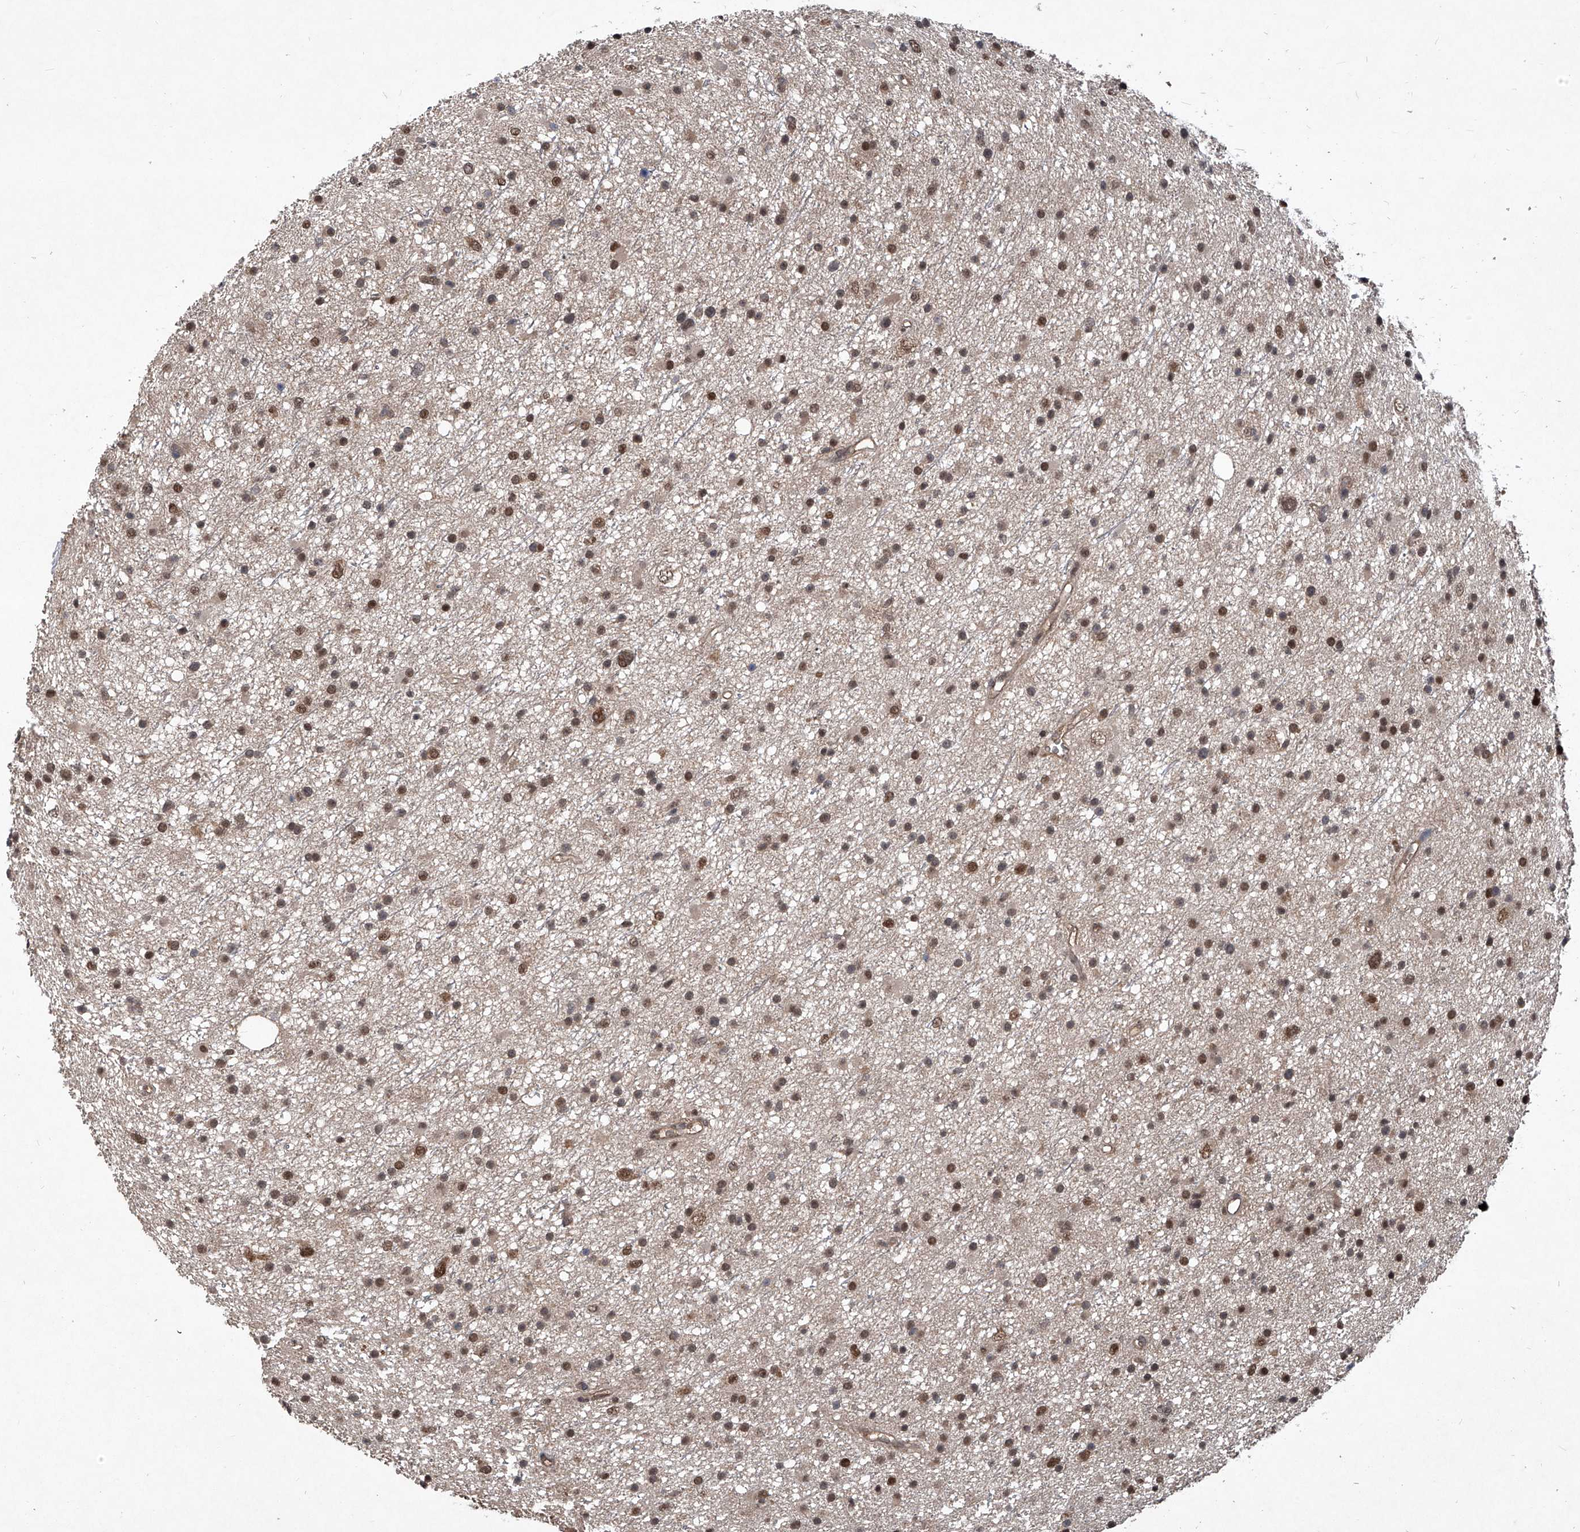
{"staining": {"intensity": "moderate", "quantity": "25%-75%", "location": "nuclear"}, "tissue": "glioma", "cell_type": "Tumor cells", "image_type": "cancer", "snomed": [{"axis": "morphology", "description": "Glioma, malignant, Low grade"}, {"axis": "topography", "description": "Cerebral cortex"}], "caption": "This photomicrograph exhibits low-grade glioma (malignant) stained with immunohistochemistry (IHC) to label a protein in brown. The nuclear of tumor cells show moderate positivity for the protein. Nuclei are counter-stained blue.", "gene": "PSMB1", "patient": {"sex": "female", "age": 39}}